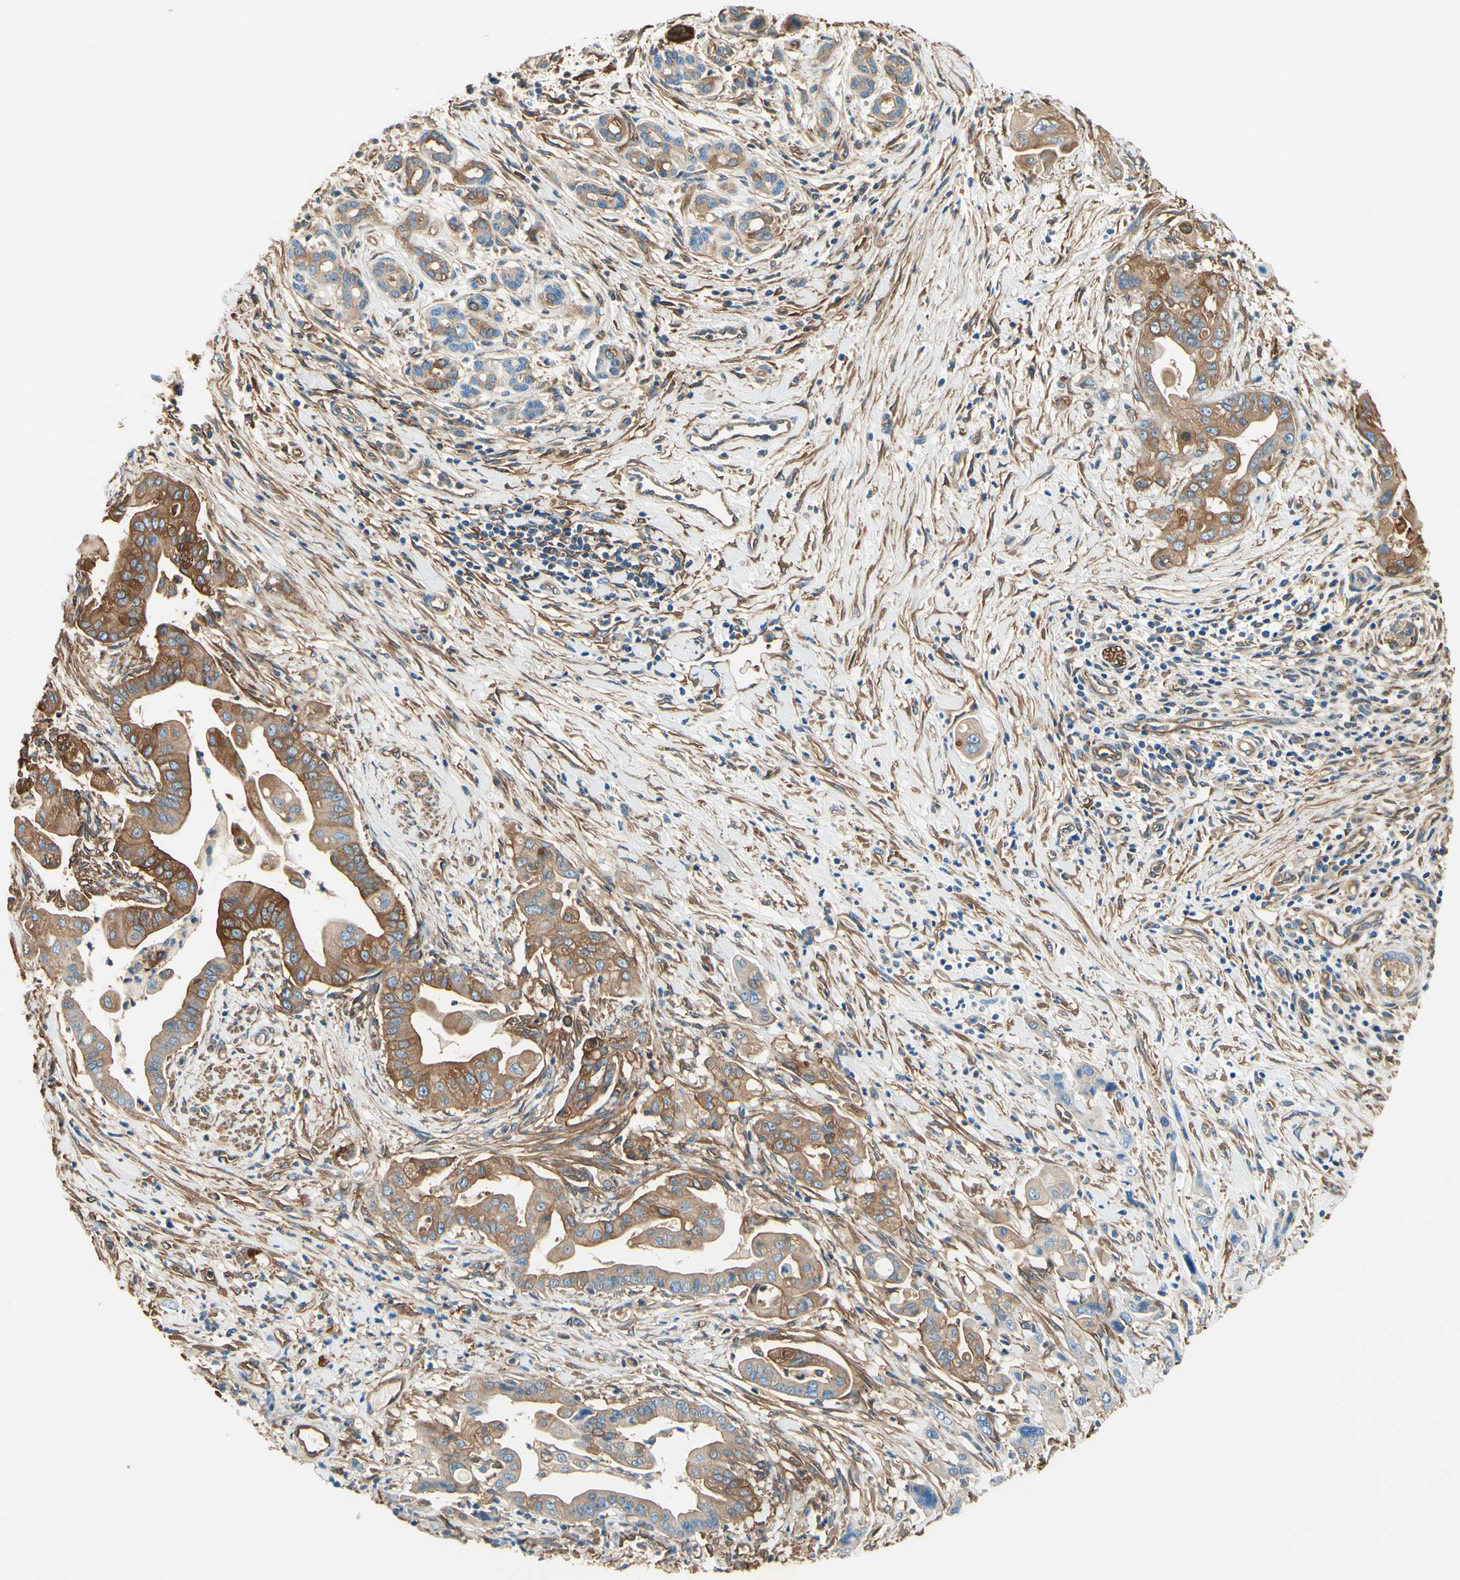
{"staining": {"intensity": "moderate", "quantity": ">75%", "location": "cytoplasmic/membranous"}, "tissue": "pancreatic cancer", "cell_type": "Tumor cells", "image_type": "cancer", "snomed": [{"axis": "morphology", "description": "Adenocarcinoma, NOS"}, {"axis": "topography", "description": "Pancreas"}], "caption": "The micrograph exhibits a brown stain indicating the presence of a protein in the cytoplasmic/membranous of tumor cells in pancreatic adenocarcinoma. The protein of interest is shown in brown color, while the nuclei are stained blue.", "gene": "DPYSL3", "patient": {"sex": "female", "age": 75}}